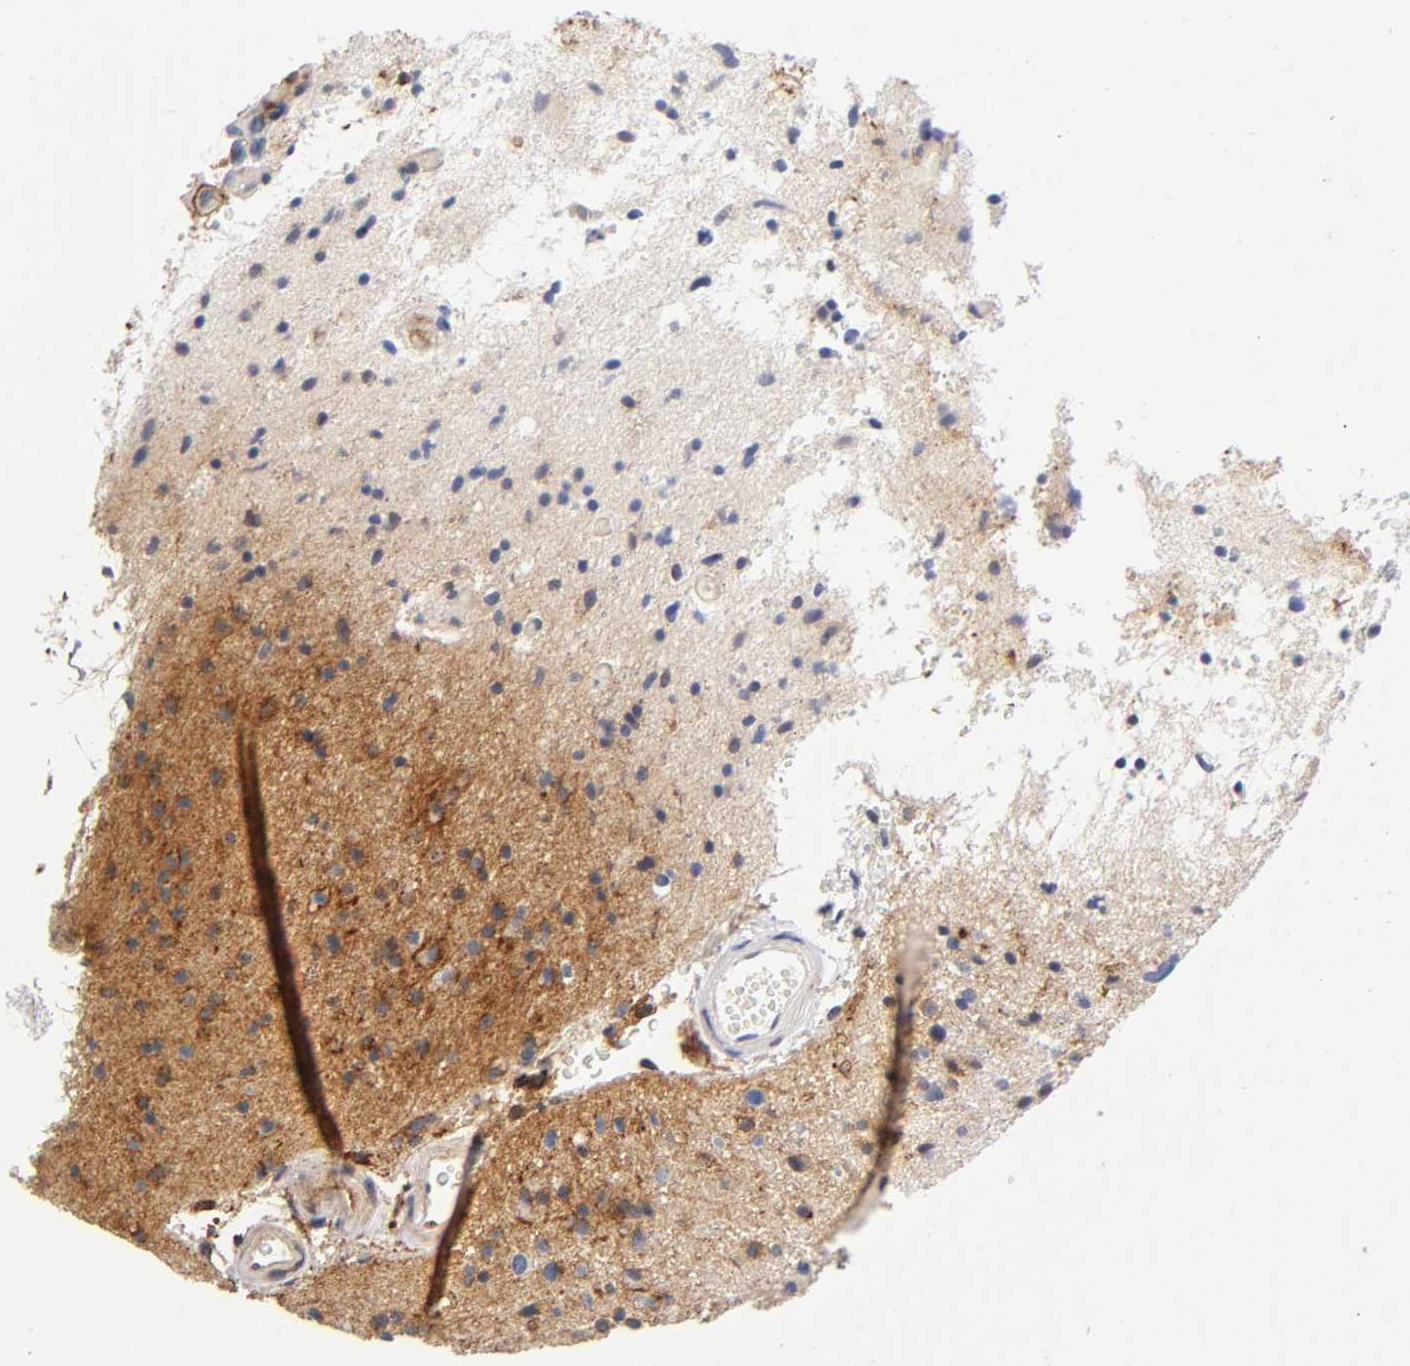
{"staining": {"intensity": "moderate", "quantity": "25%-75%", "location": "cytoplasmic/membranous"}, "tissue": "glioma", "cell_type": "Tumor cells", "image_type": "cancer", "snomed": [{"axis": "morphology", "description": "Glioma, malignant, High grade"}, {"axis": "topography", "description": "Brain"}], "caption": "Glioma stained with a protein marker demonstrates moderate staining in tumor cells.", "gene": "ANXA7", "patient": {"sex": "male", "age": 33}}